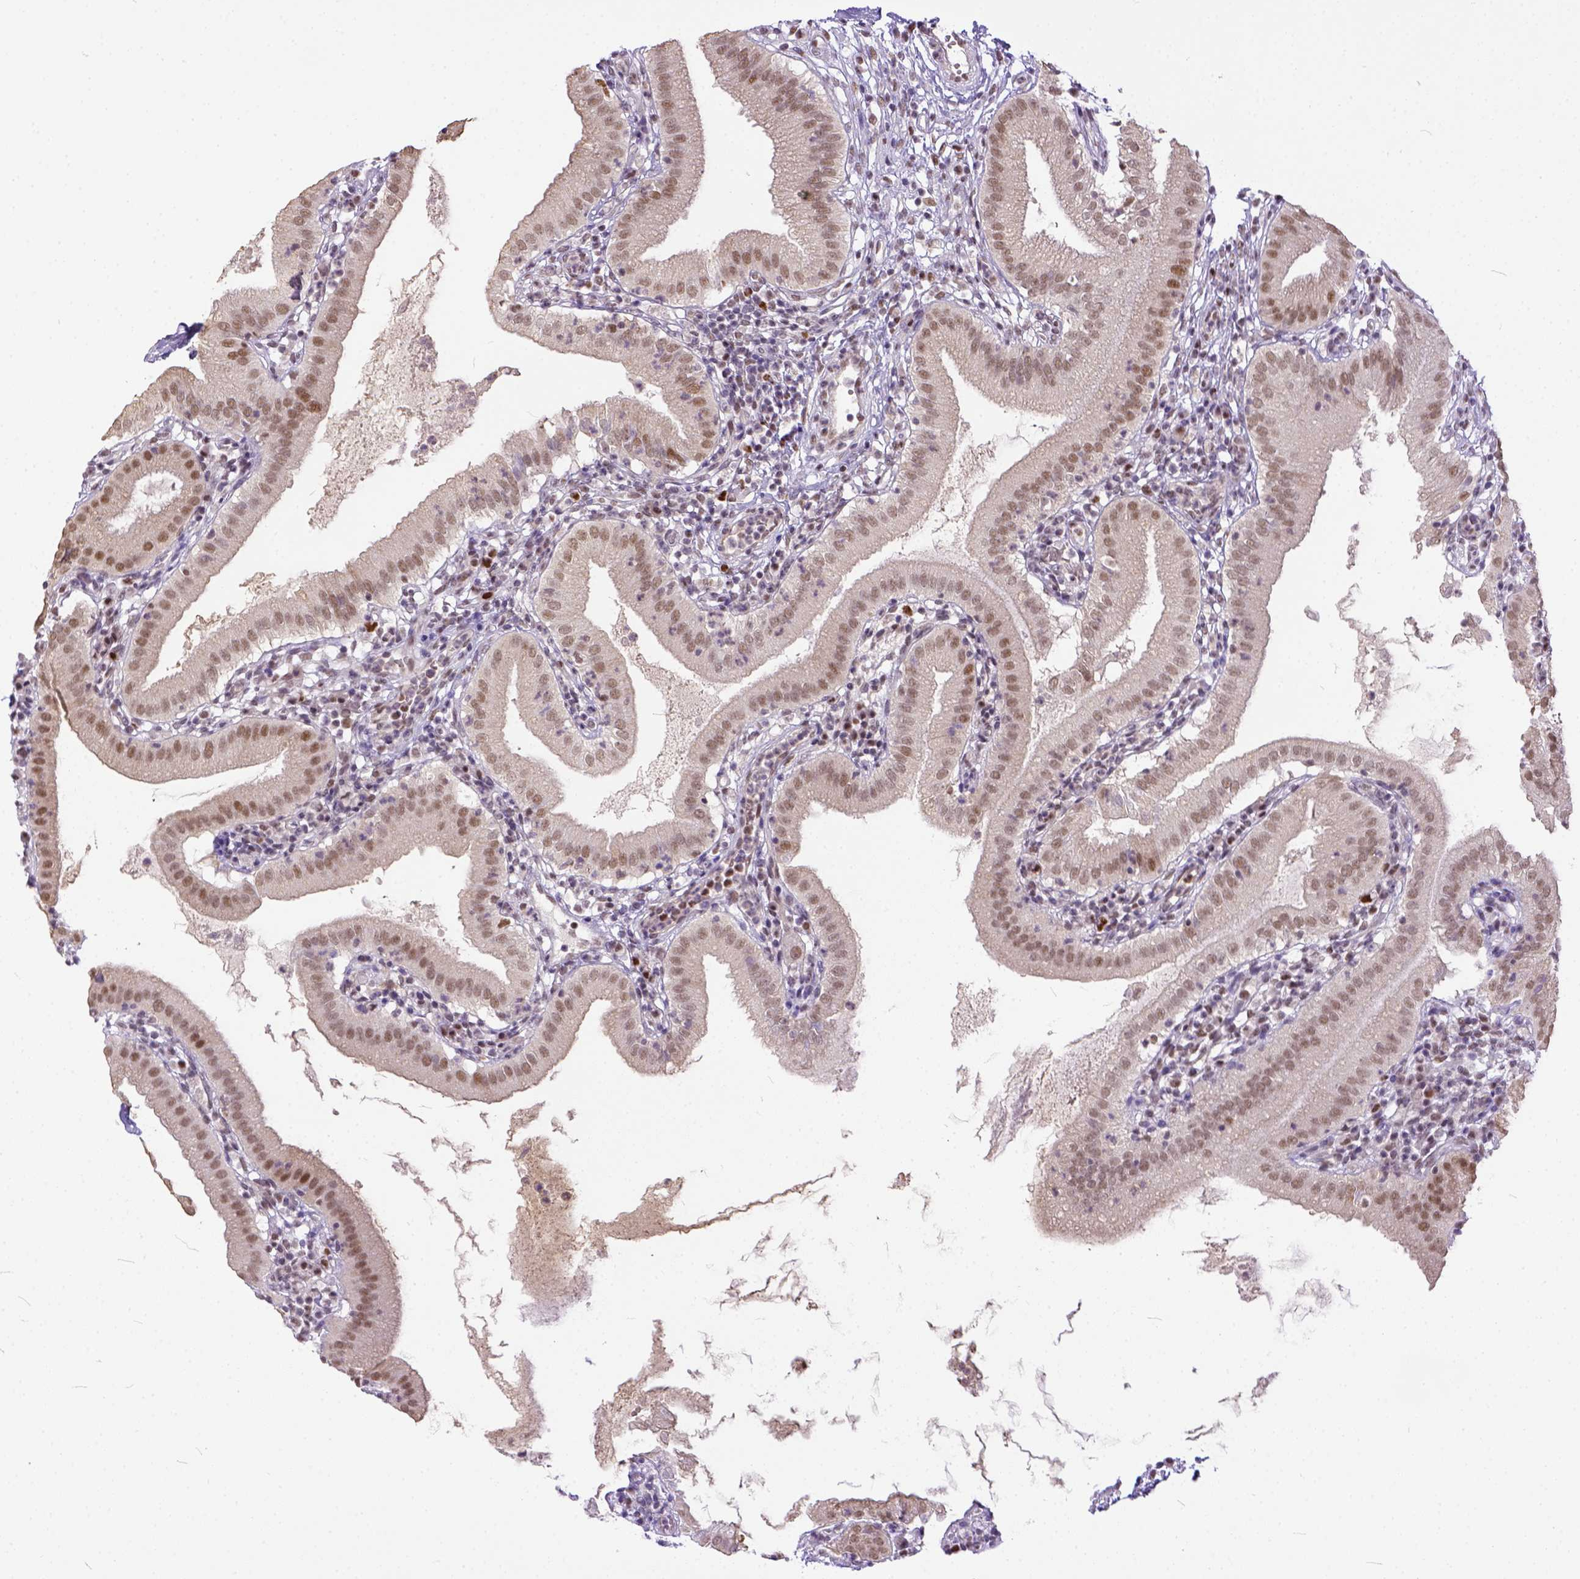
{"staining": {"intensity": "moderate", "quantity": ">75%", "location": "nuclear"}, "tissue": "gallbladder", "cell_type": "Glandular cells", "image_type": "normal", "snomed": [{"axis": "morphology", "description": "Normal tissue, NOS"}, {"axis": "topography", "description": "Gallbladder"}], "caption": "Normal gallbladder was stained to show a protein in brown. There is medium levels of moderate nuclear positivity in about >75% of glandular cells. (Stains: DAB (3,3'-diaminobenzidine) in brown, nuclei in blue, Microscopy: brightfield microscopy at high magnification).", "gene": "ERCC1", "patient": {"sex": "female", "age": 65}}